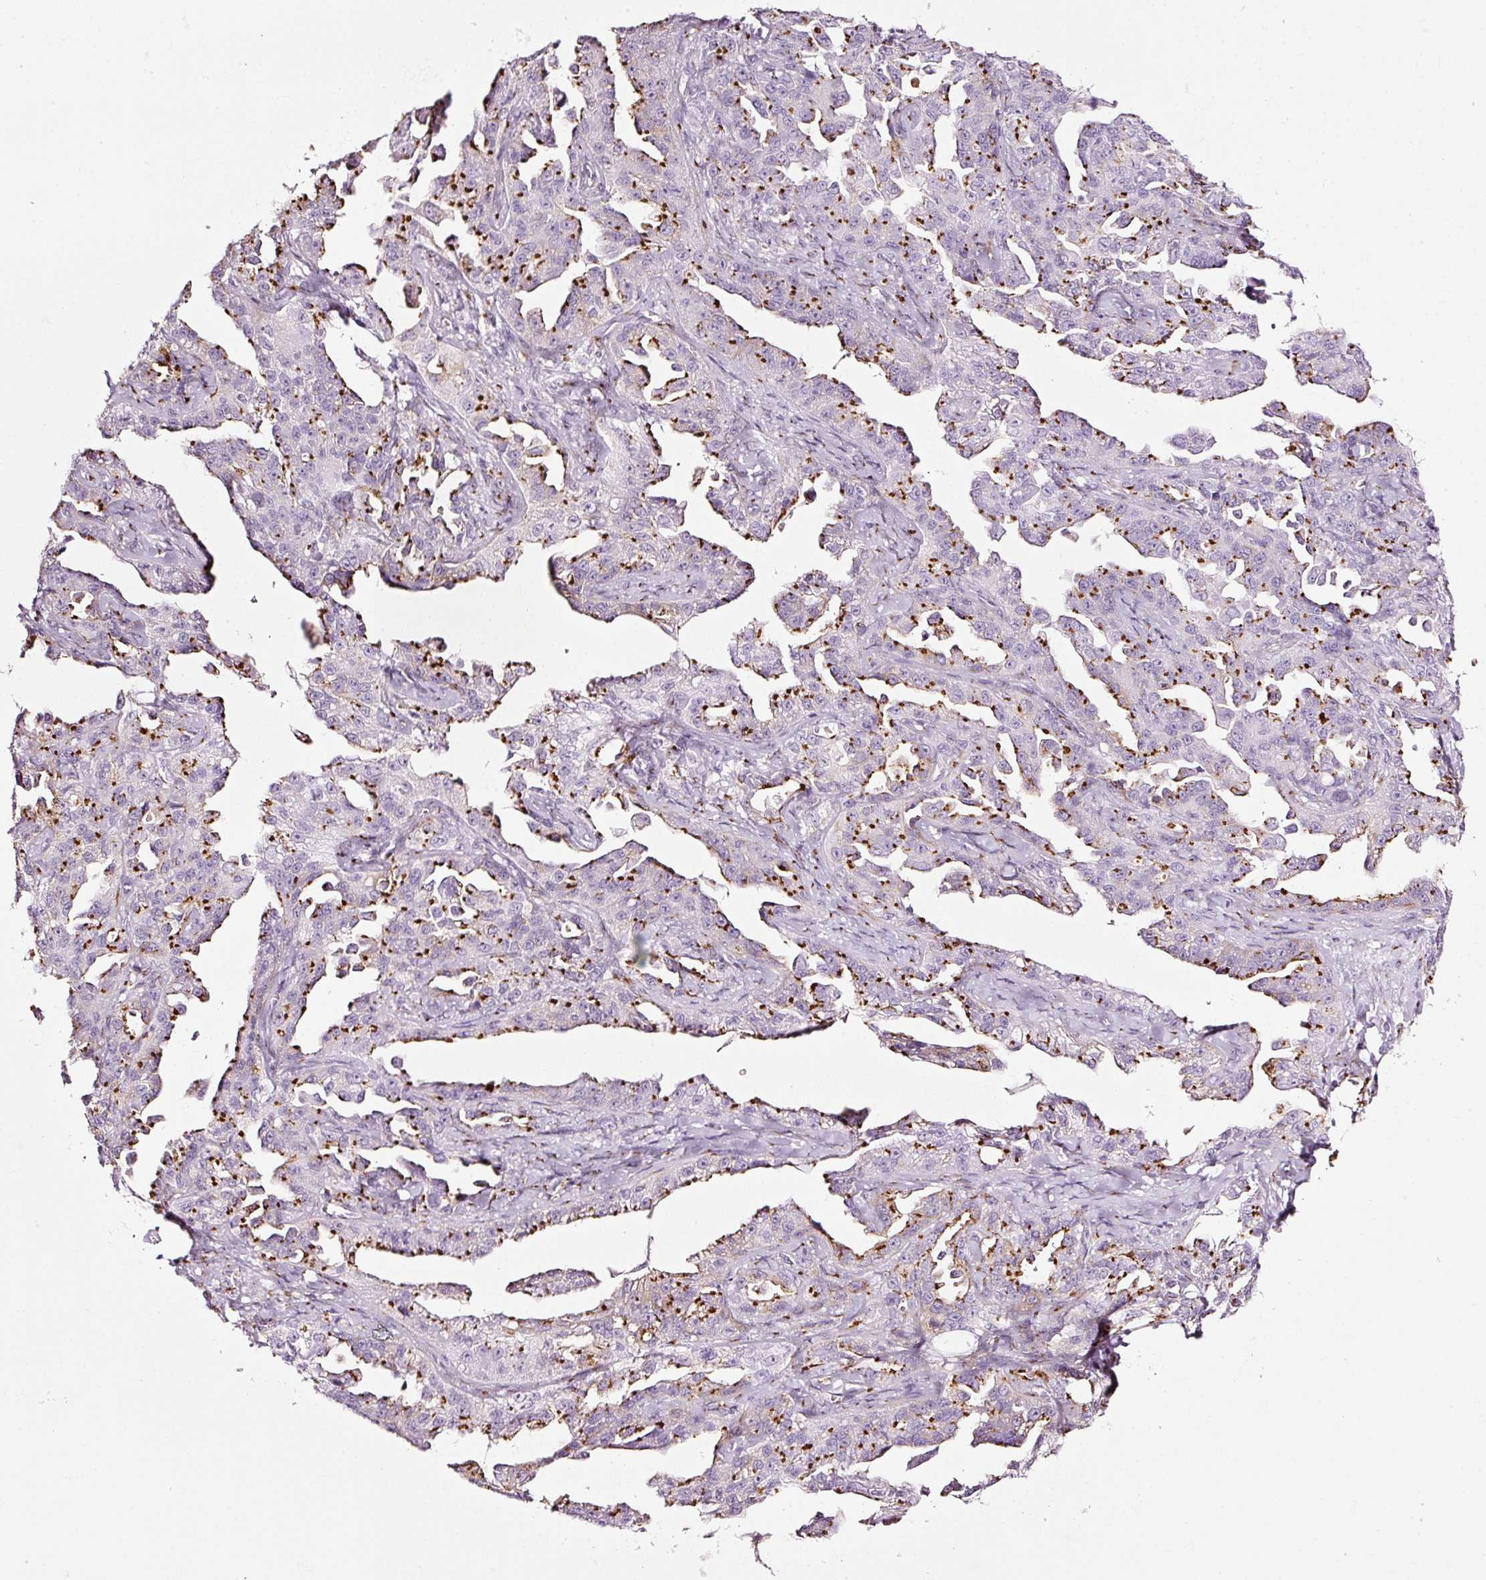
{"staining": {"intensity": "strong", "quantity": ">75%", "location": "cytoplasmic/membranous"}, "tissue": "ovarian cancer", "cell_type": "Tumor cells", "image_type": "cancer", "snomed": [{"axis": "morphology", "description": "Cystadenocarcinoma, serous, NOS"}, {"axis": "topography", "description": "Ovary"}], "caption": "The image reveals immunohistochemical staining of ovarian cancer (serous cystadenocarcinoma). There is strong cytoplasmic/membranous positivity is present in about >75% of tumor cells.", "gene": "SDF4", "patient": {"sex": "female", "age": 75}}